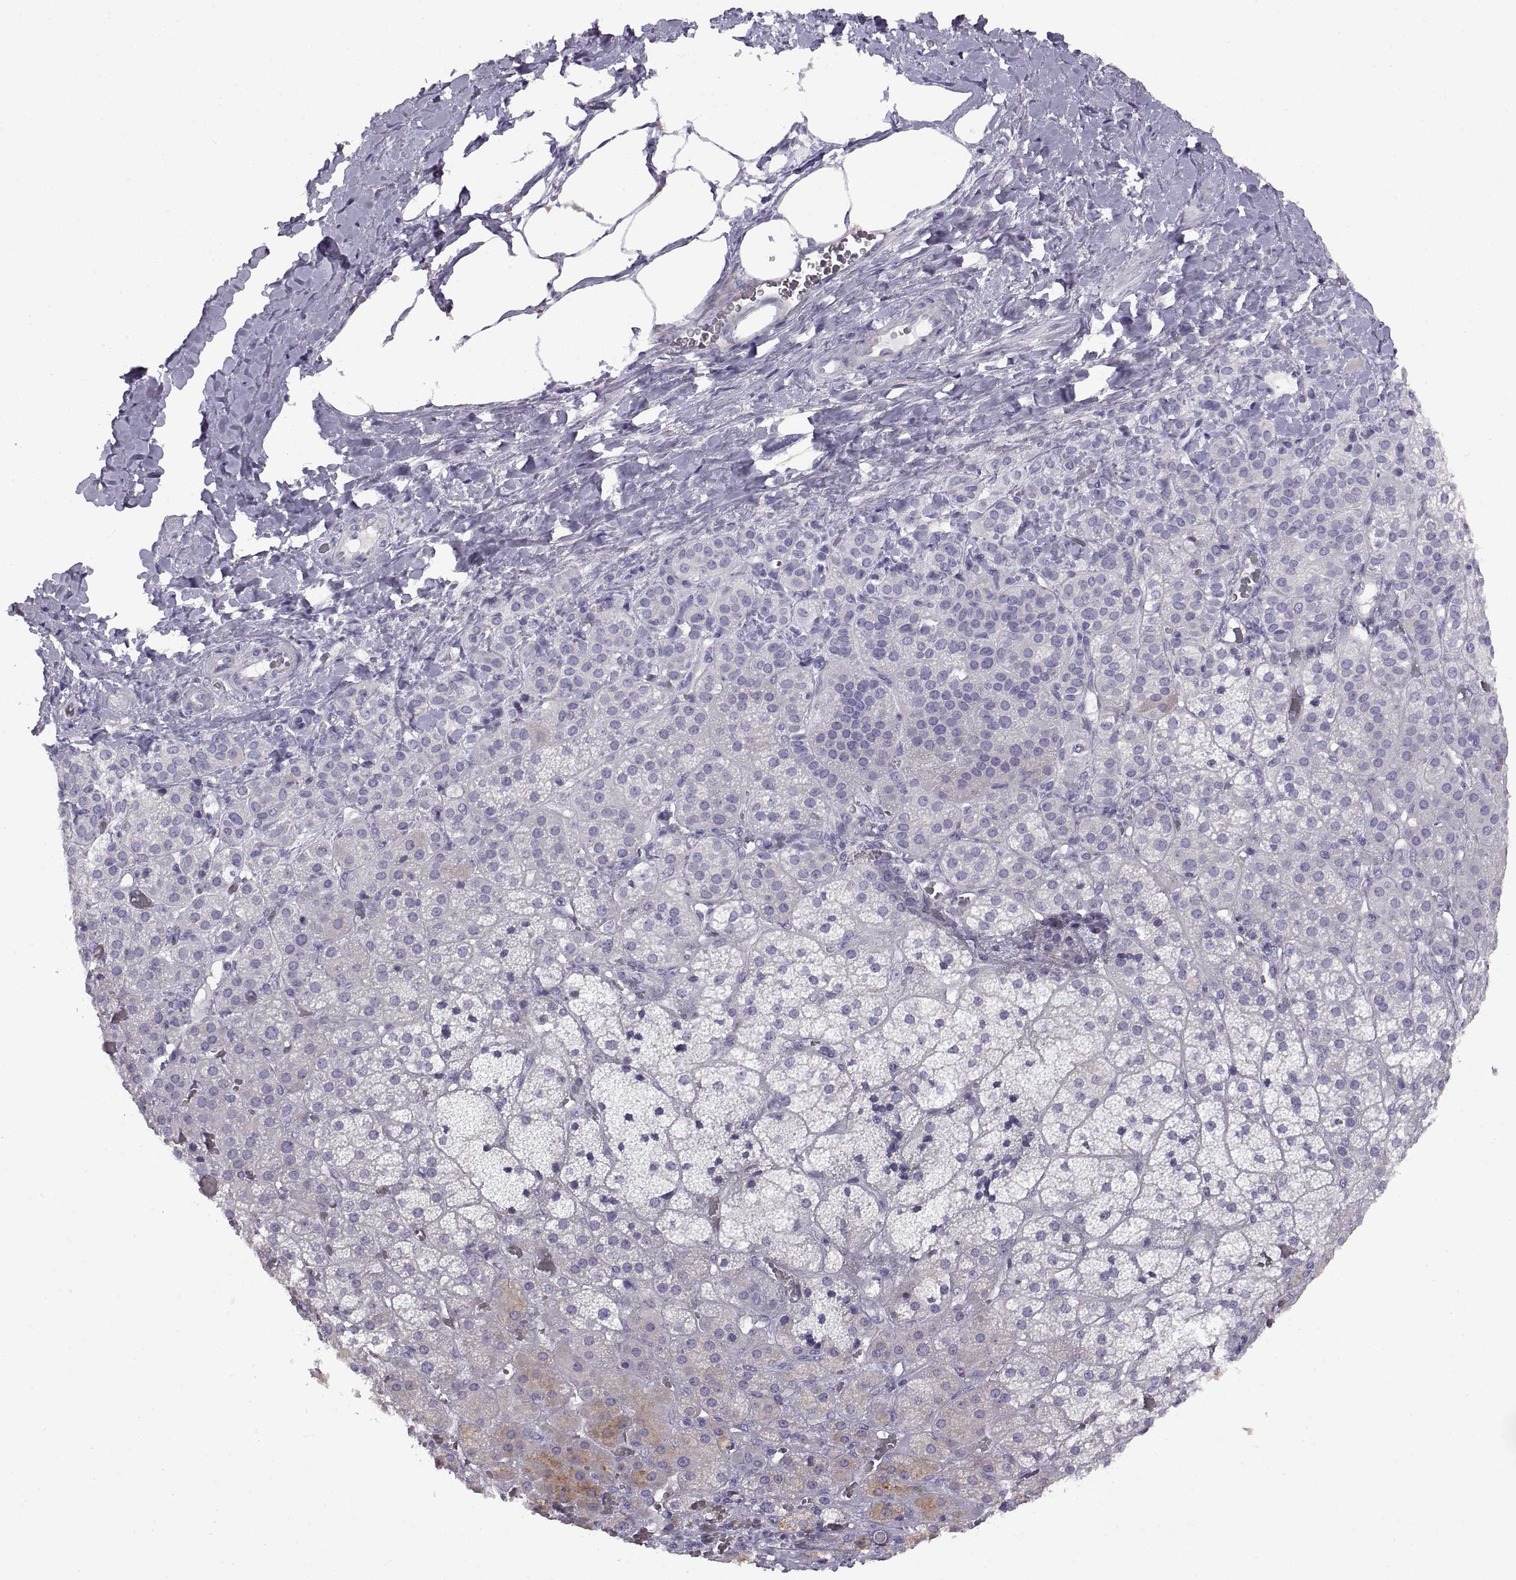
{"staining": {"intensity": "negative", "quantity": "none", "location": "none"}, "tissue": "adrenal gland", "cell_type": "Glandular cells", "image_type": "normal", "snomed": [{"axis": "morphology", "description": "Normal tissue, NOS"}, {"axis": "topography", "description": "Adrenal gland"}], "caption": "Histopathology image shows no protein positivity in glandular cells of unremarkable adrenal gland.", "gene": "CRYBB3", "patient": {"sex": "male", "age": 57}}